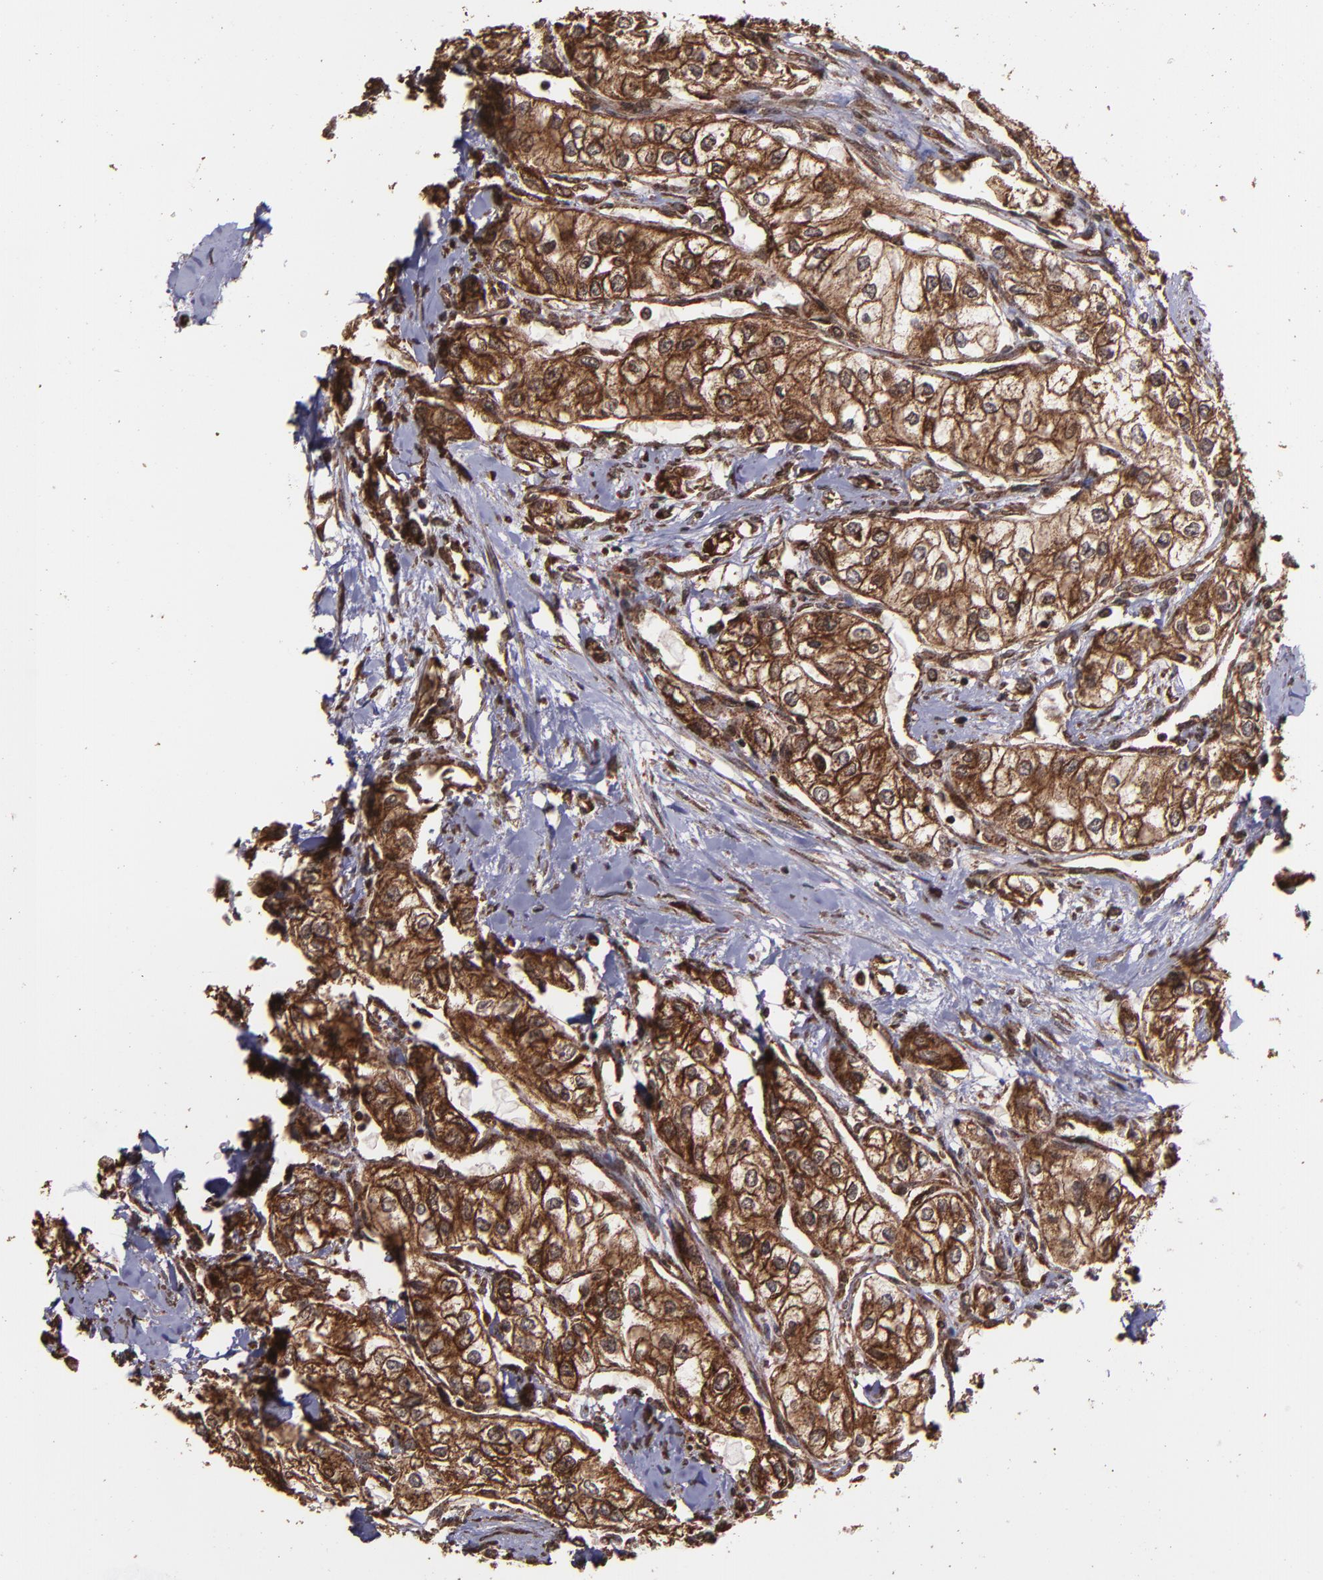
{"staining": {"intensity": "strong", "quantity": ">75%", "location": "cytoplasmic/membranous,nuclear"}, "tissue": "renal cancer", "cell_type": "Tumor cells", "image_type": "cancer", "snomed": [{"axis": "morphology", "description": "Adenocarcinoma, NOS"}, {"axis": "topography", "description": "Kidney"}], "caption": "Human adenocarcinoma (renal) stained with a brown dye demonstrates strong cytoplasmic/membranous and nuclear positive positivity in about >75% of tumor cells.", "gene": "EIF4ENIF1", "patient": {"sex": "male", "age": 57}}